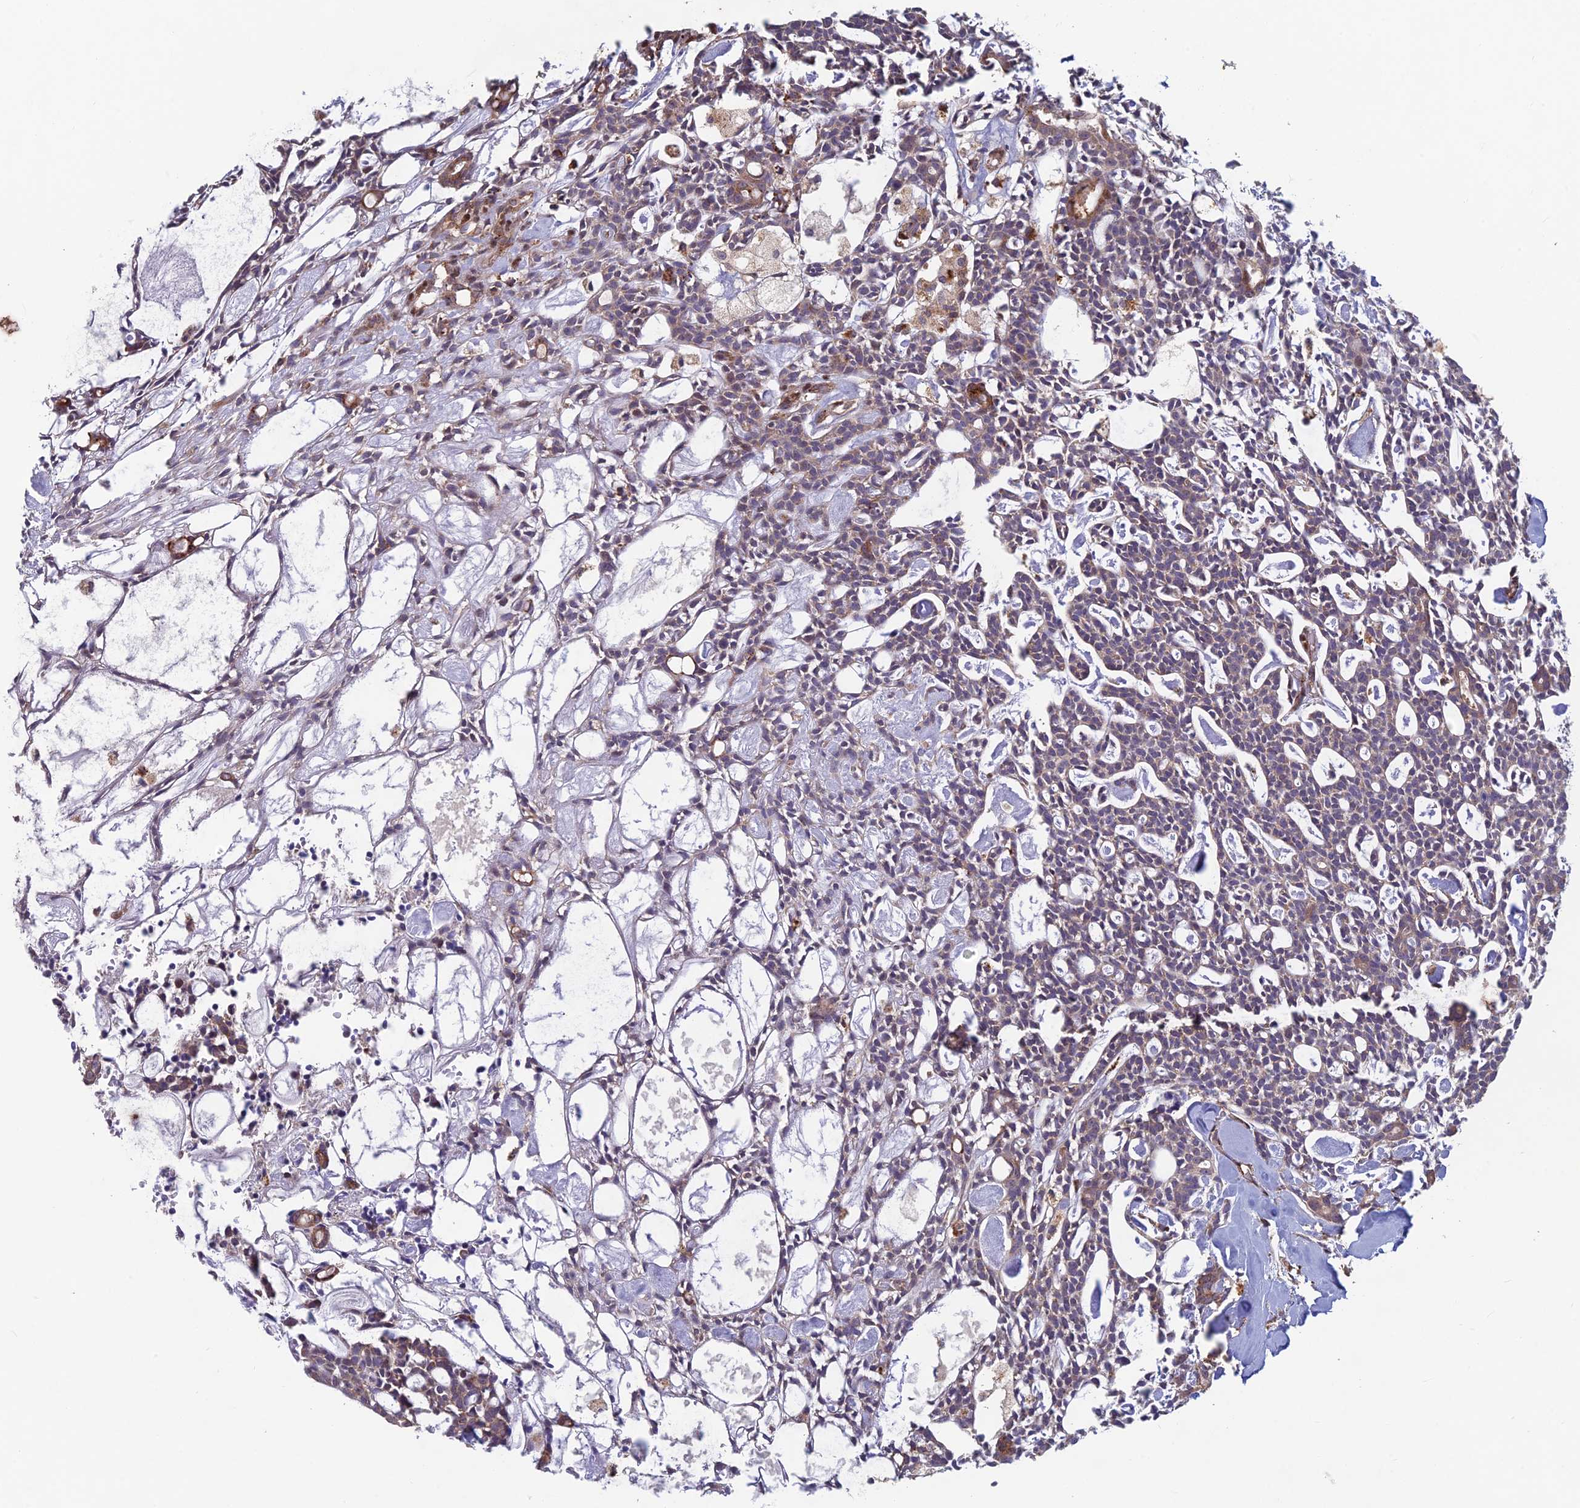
{"staining": {"intensity": "weak", "quantity": "25%-75%", "location": "cytoplasmic/membranous"}, "tissue": "head and neck cancer", "cell_type": "Tumor cells", "image_type": "cancer", "snomed": [{"axis": "morphology", "description": "Adenocarcinoma, NOS"}, {"axis": "topography", "description": "Salivary gland"}, {"axis": "topography", "description": "Head-Neck"}], "caption": "The image displays immunohistochemical staining of head and neck cancer (adenocarcinoma). There is weak cytoplasmic/membranous expression is identified in about 25%-75% of tumor cells.", "gene": "FOXS1", "patient": {"sex": "male", "age": 55}}